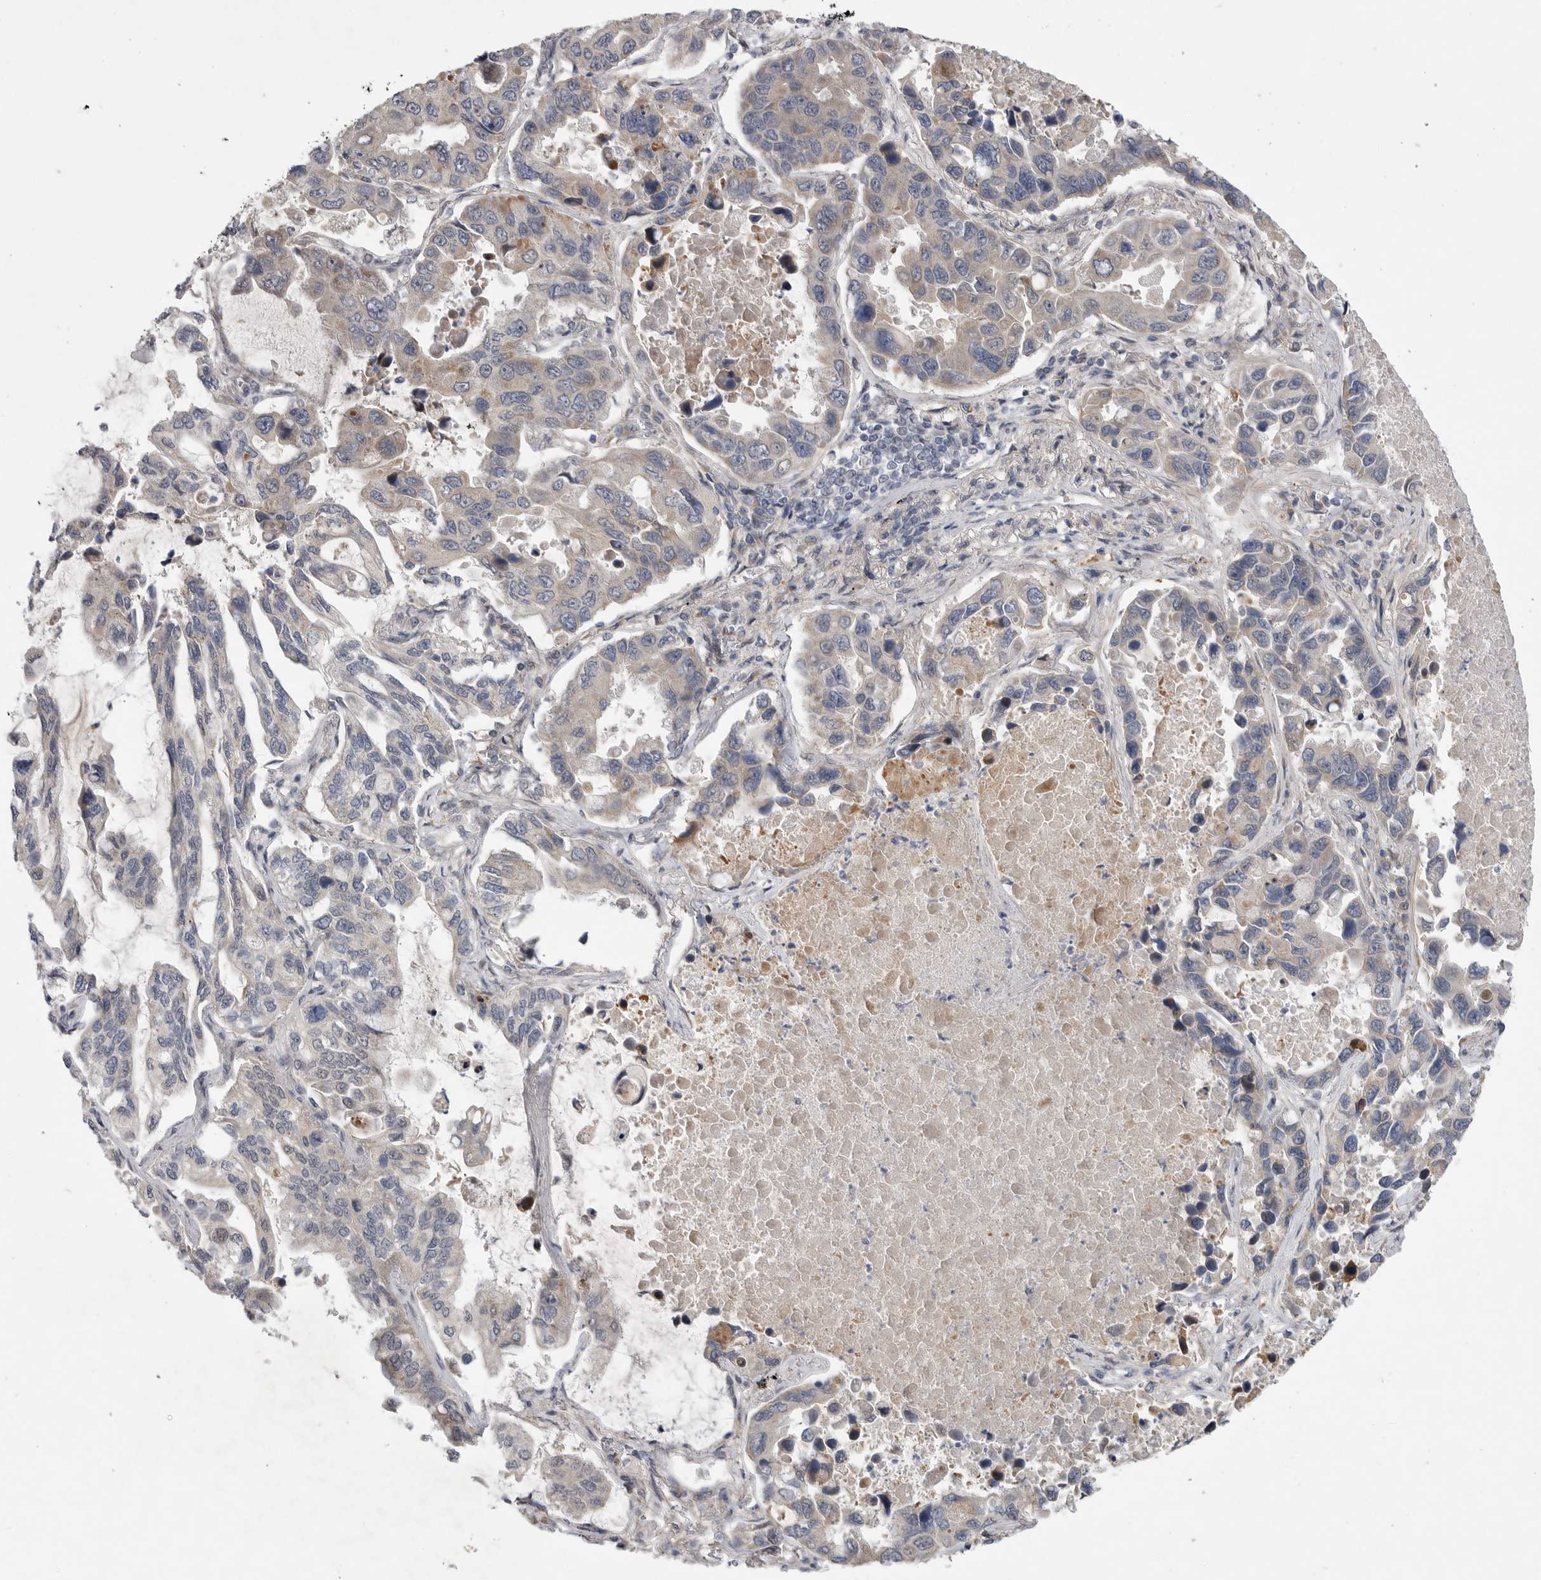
{"staining": {"intensity": "weak", "quantity": "<25%", "location": "cytoplasmic/membranous"}, "tissue": "lung cancer", "cell_type": "Tumor cells", "image_type": "cancer", "snomed": [{"axis": "morphology", "description": "Adenocarcinoma, NOS"}, {"axis": "topography", "description": "Lung"}], "caption": "This histopathology image is of lung adenocarcinoma stained with IHC to label a protein in brown with the nuclei are counter-stained blue. There is no positivity in tumor cells.", "gene": "FBXO43", "patient": {"sex": "male", "age": 64}}